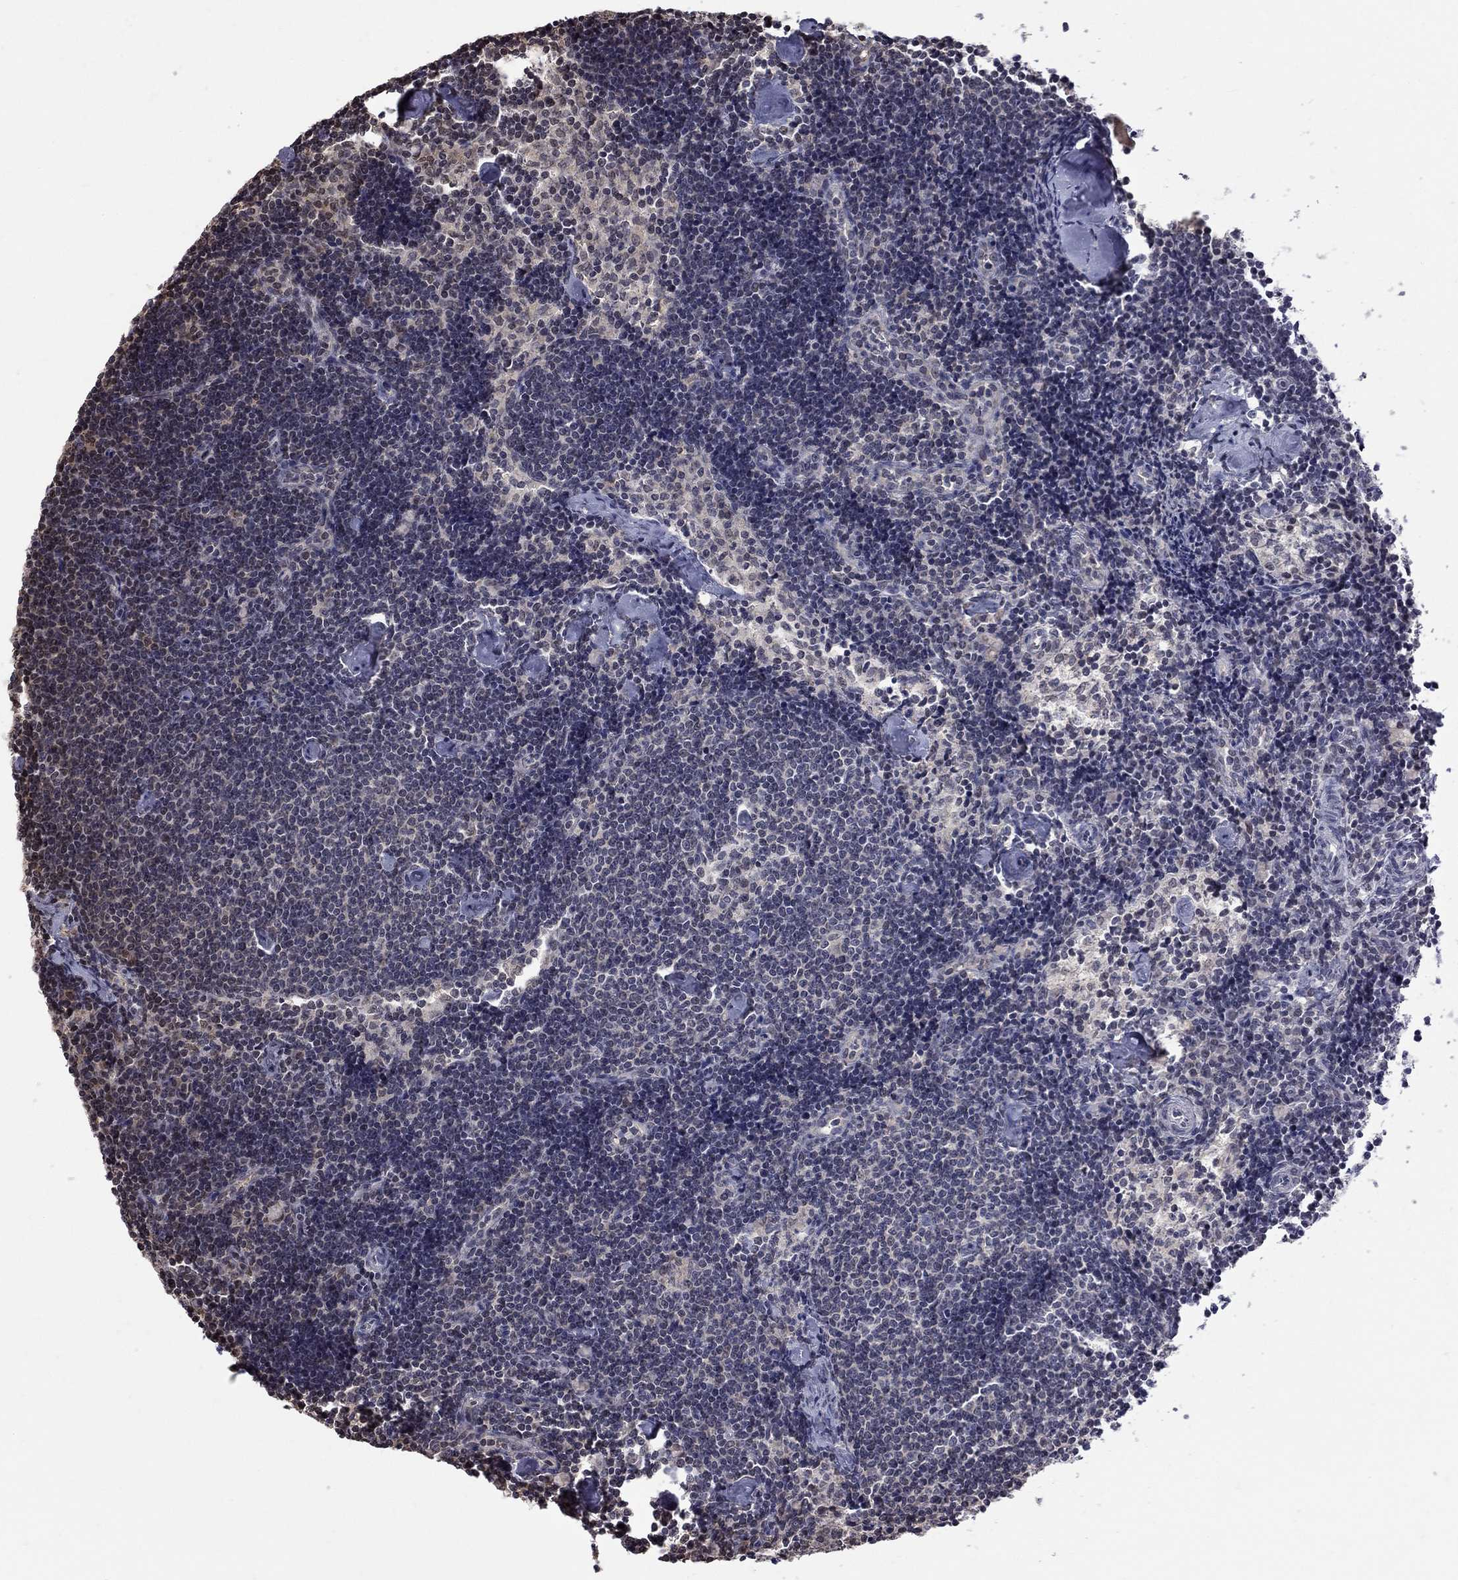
{"staining": {"intensity": "negative", "quantity": "none", "location": "none"}, "tissue": "lymph node", "cell_type": "Germinal center cells", "image_type": "normal", "snomed": [{"axis": "morphology", "description": "Normal tissue, NOS"}, {"axis": "topography", "description": "Lymph node"}], "caption": "An image of lymph node stained for a protein shows no brown staining in germinal center cells. (DAB (3,3'-diaminobenzidine) immunohistochemistry (IHC), high magnification).", "gene": "RFWD3", "patient": {"sex": "female", "age": 42}}